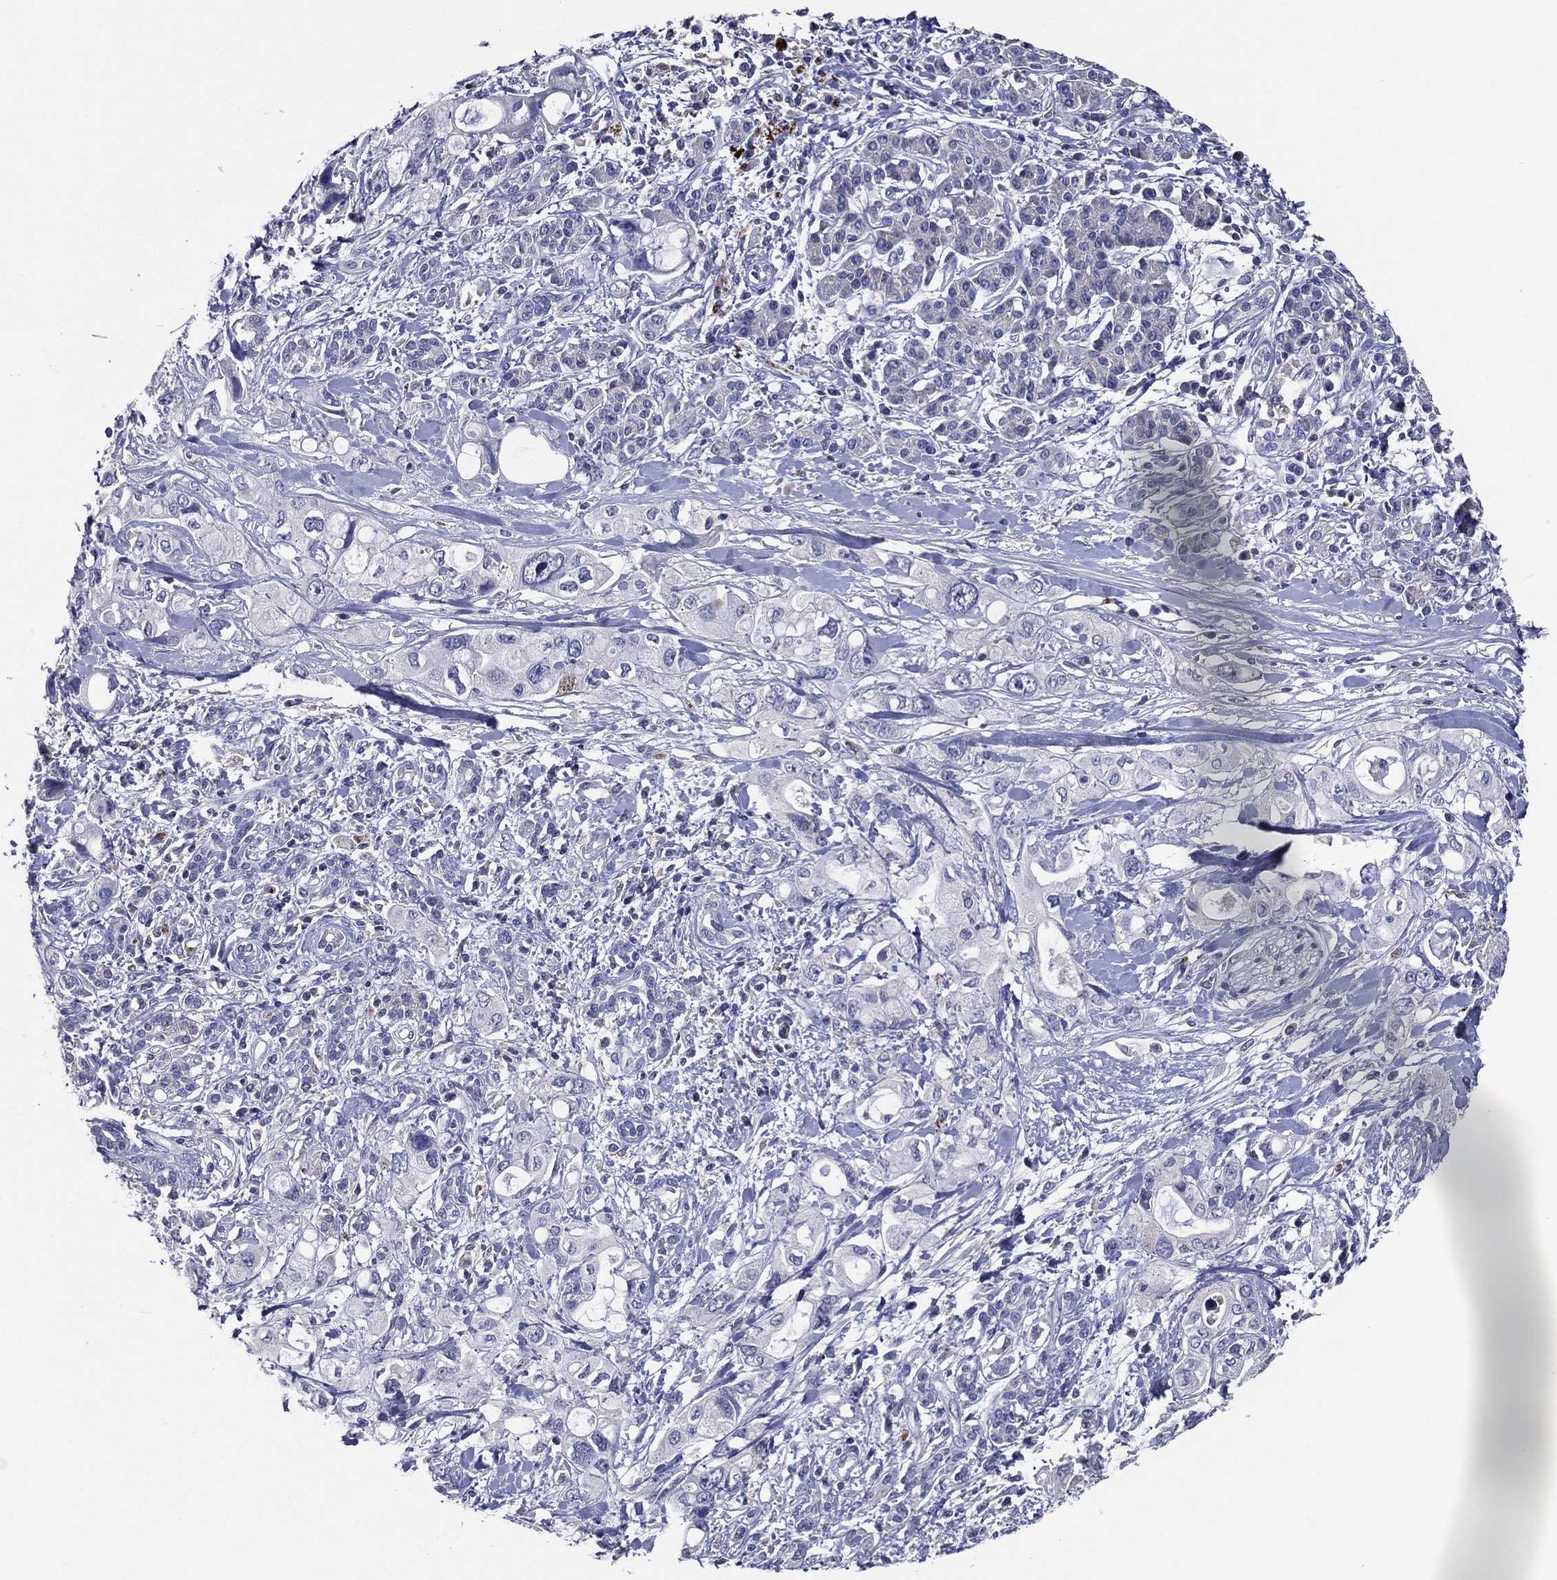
{"staining": {"intensity": "negative", "quantity": "none", "location": "none"}, "tissue": "pancreatic cancer", "cell_type": "Tumor cells", "image_type": "cancer", "snomed": [{"axis": "morphology", "description": "Adenocarcinoma, NOS"}, {"axis": "topography", "description": "Pancreas"}], "caption": "Photomicrograph shows no significant protein expression in tumor cells of pancreatic adenocarcinoma.", "gene": "TFAP2A", "patient": {"sex": "female", "age": 56}}